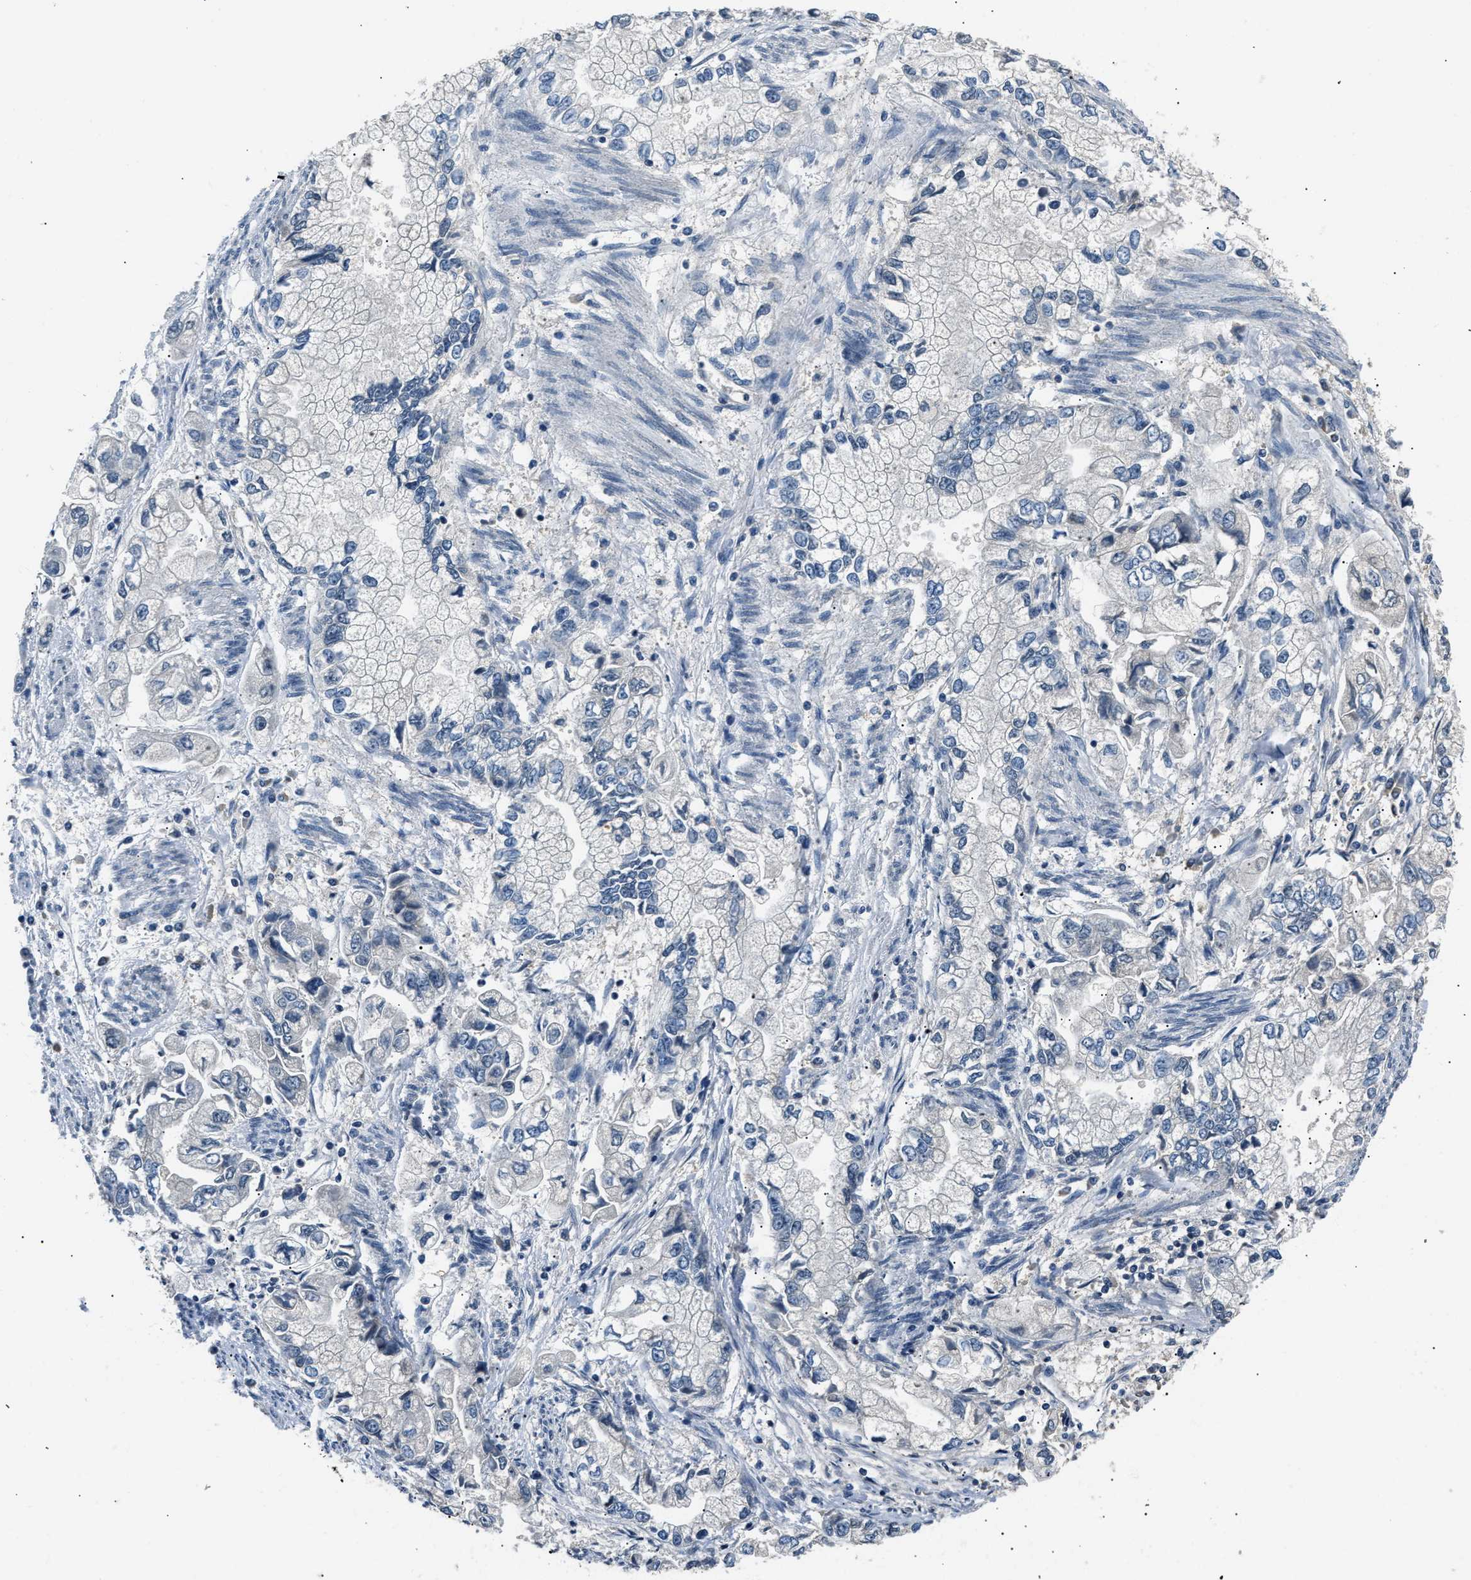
{"staining": {"intensity": "negative", "quantity": "none", "location": "none"}, "tissue": "stomach cancer", "cell_type": "Tumor cells", "image_type": "cancer", "snomed": [{"axis": "morphology", "description": "Normal tissue, NOS"}, {"axis": "morphology", "description": "Adenocarcinoma, NOS"}, {"axis": "topography", "description": "Stomach"}], "caption": "Immunohistochemistry (IHC) photomicrograph of neoplastic tissue: stomach cancer (adenocarcinoma) stained with DAB reveals no significant protein positivity in tumor cells. (Brightfield microscopy of DAB immunohistochemistry (IHC) at high magnification).", "gene": "INHA", "patient": {"sex": "male", "age": 62}}